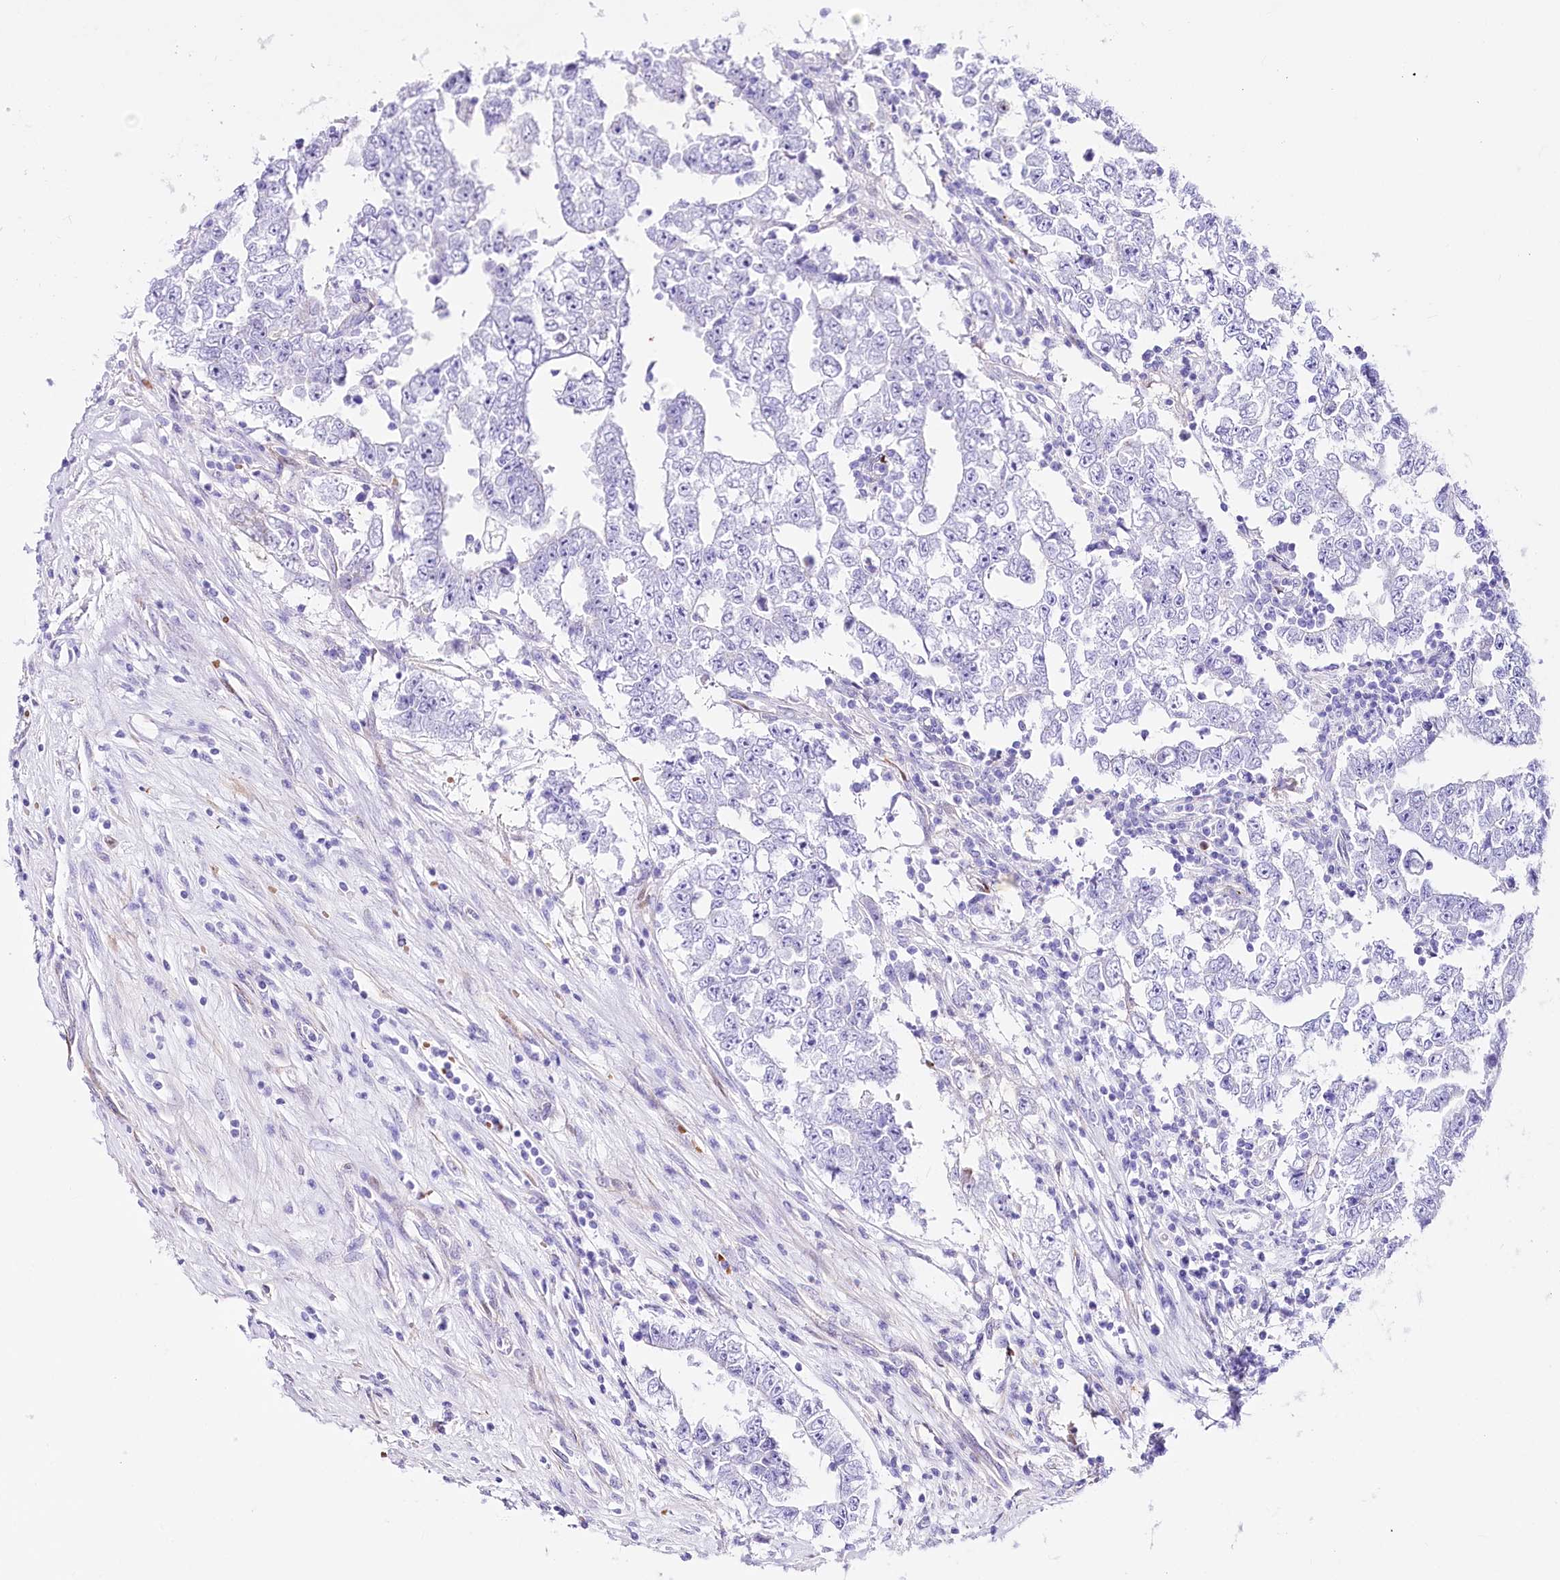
{"staining": {"intensity": "negative", "quantity": "none", "location": "none"}, "tissue": "testis cancer", "cell_type": "Tumor cells", "image_type": "cancer", "snomed": [{"axis": "morphology", "description": "Carcinoma, Embryonal, NOS"}, {"axis": "topography", "description": "Testis"}], "caption": "Tumor cells are negative for protein expression in human testis cancer (embryonal carcinoma).", "gene": "PTMS", "patient": {"sex": "male", "age": 25}}